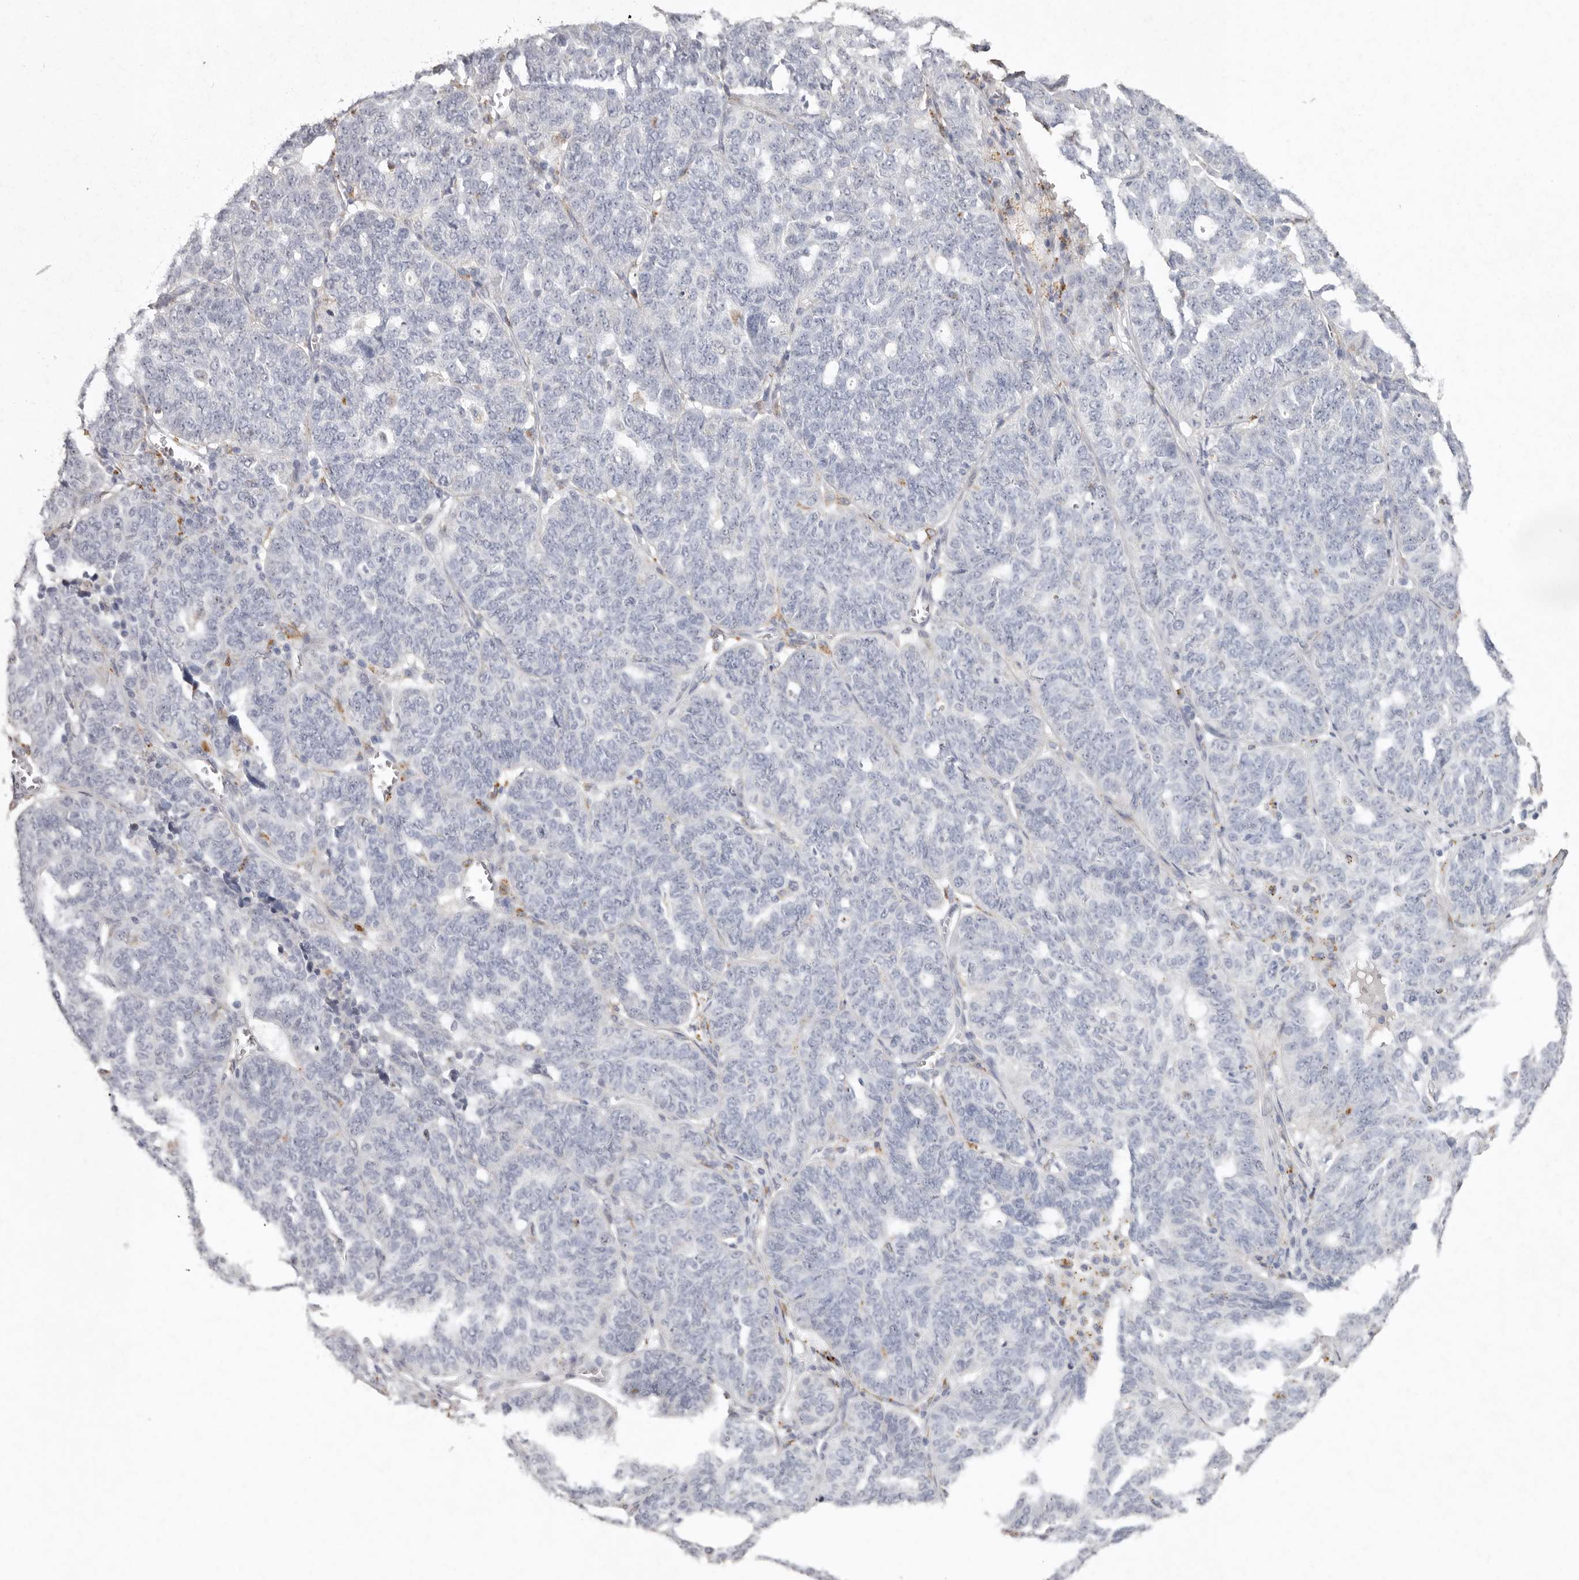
{"staining": {"intensity": "negative", "quantity": "none", "location": "none"}, "tissue": "ovarian cancer", "cell_type": "Tumor cells", "image_type": "cancer", "snomed": [{"axis": "morphology", "description": "Cystadenocarcinoma, serous, NOS"}, {"axis": "topography", "description": "Ovary"}], "caption": "IHC of human ovarian cancer displays no staining in tumor cells.", "gene": "FAM185A", "patient": {"sex": "female", "age": 59}}